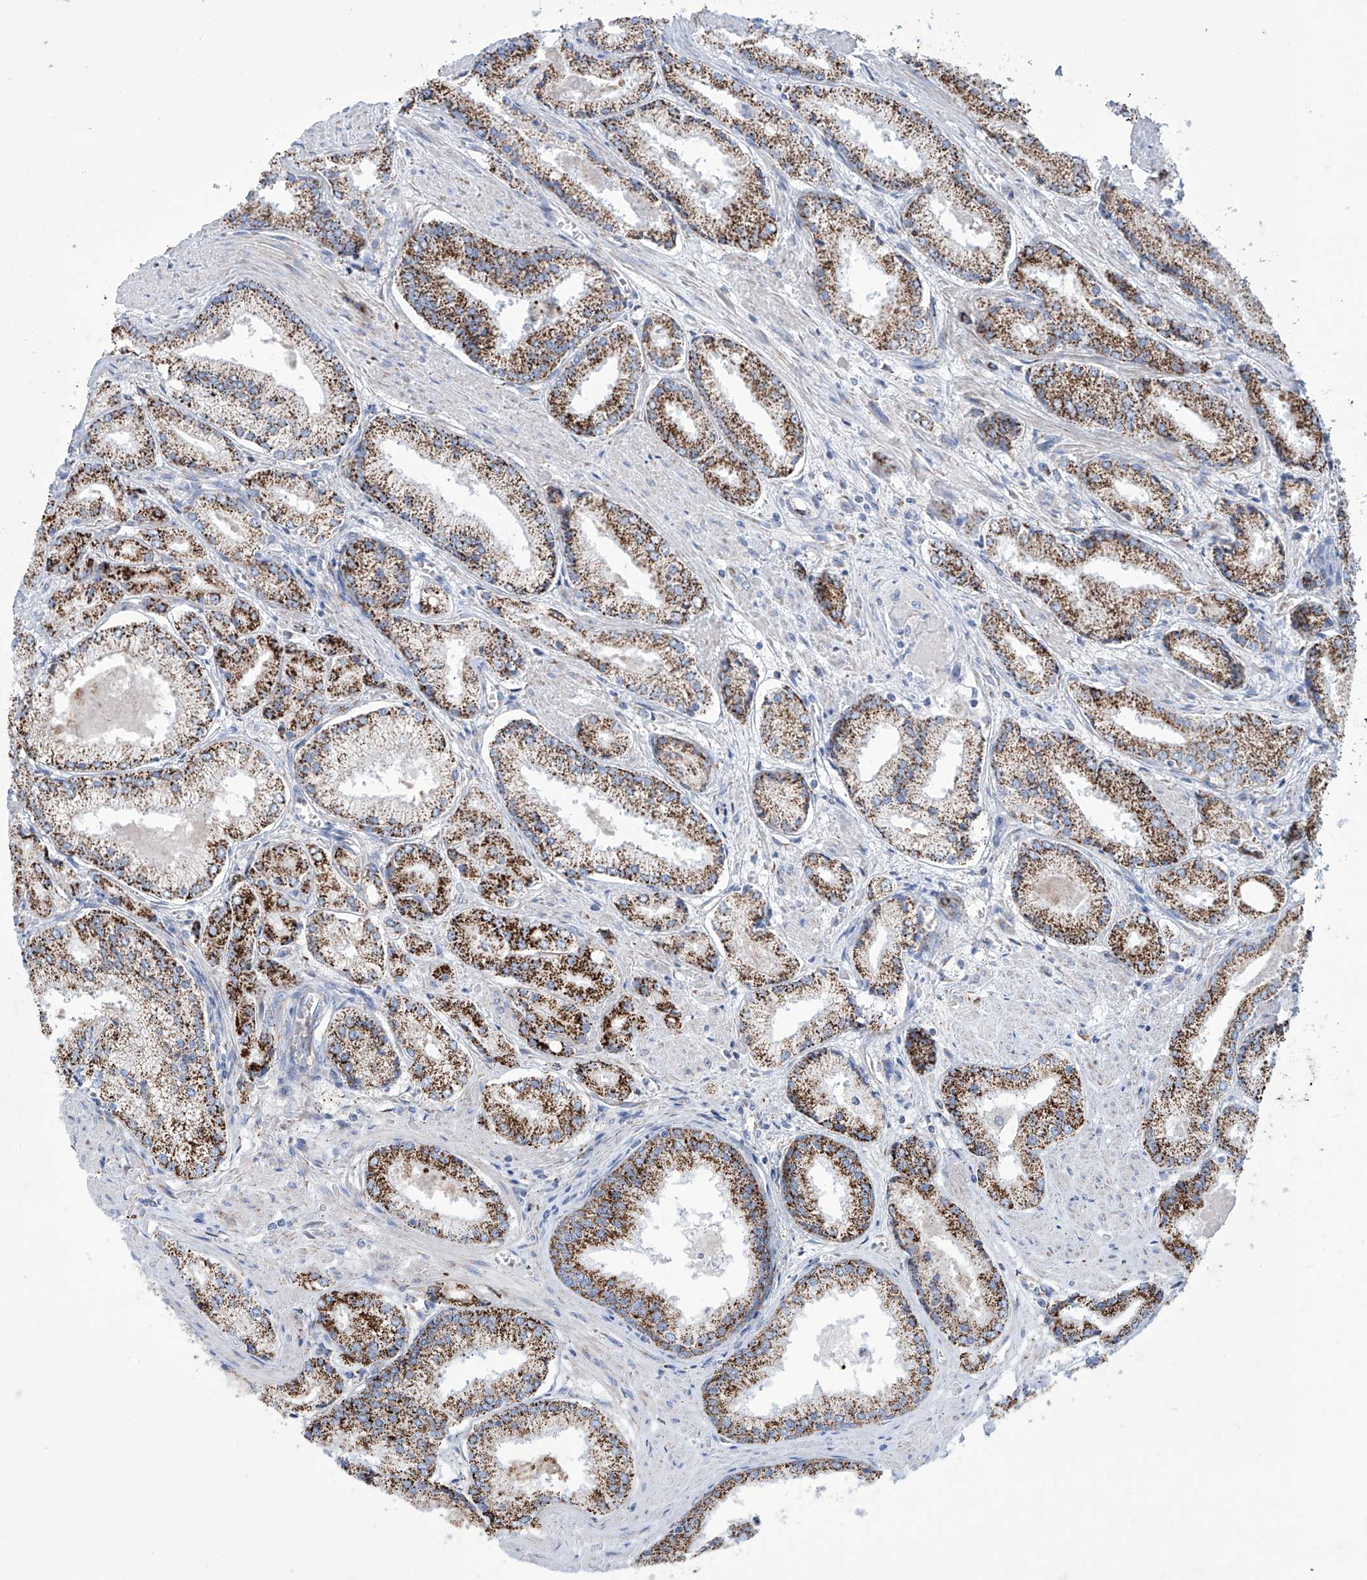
{"staining": {"intensity": "strong", "quantity": ">75%", "location": "cytoplasmic/membranous"}, "tissue": "prostate cancer", "cell_type": "Tumor cells", "image_type": "cancer", "snomed": [{"axis": "morphology", "description": "Adenocarcinoma, Low grade"}, {"axis": "topography", "description": "Prostate"}], "caption": "Prostate cancer stained with a brown dye demonstrates strong cytoplasmic/membranous positive positivity in about >75% of tumor cells.", "gene": "ALDH6A1", "patient": {"sex": "male", "age": 54}}